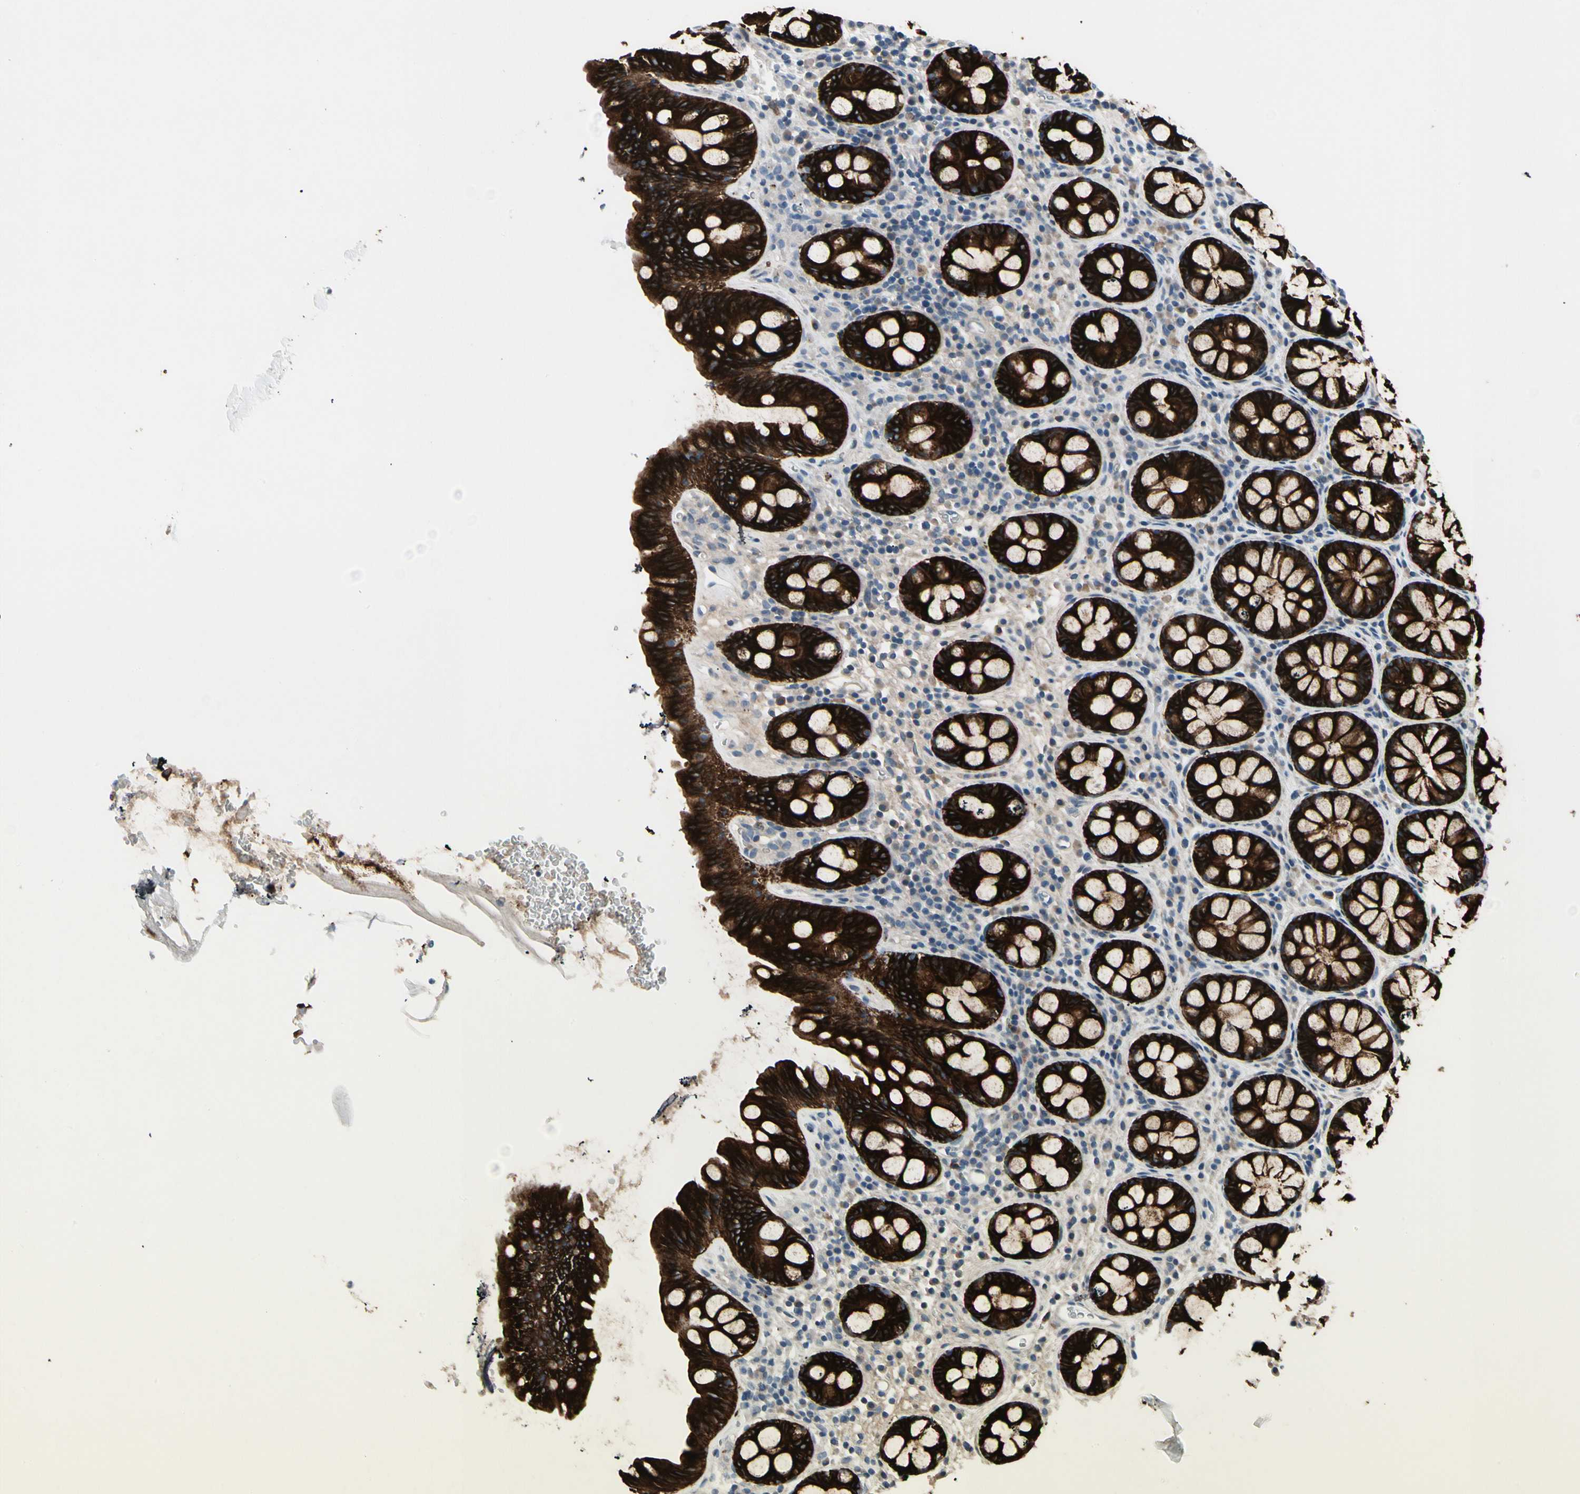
{"staining": {"intensity": "moderate", "quantity": ">75%", "location": "cytoplasmic/membranous"}, "tissue": "colon", "cell_type": "Endothelial cells", "image_type": "normal", "snomed": [{"axis": "morphology", "description": "Normal tissue, NOS"}, {"axis": "topography", "description": "Colon"}], "caption": "A high-resolution image shows immunohistochemistry (IHC) staining of benign colon, which displays moderate cytoplasmic/membranous staining in about >75% of endothelial cells.", "gene": "PIGR", "patient": {"sex": "female", "age": 80}}